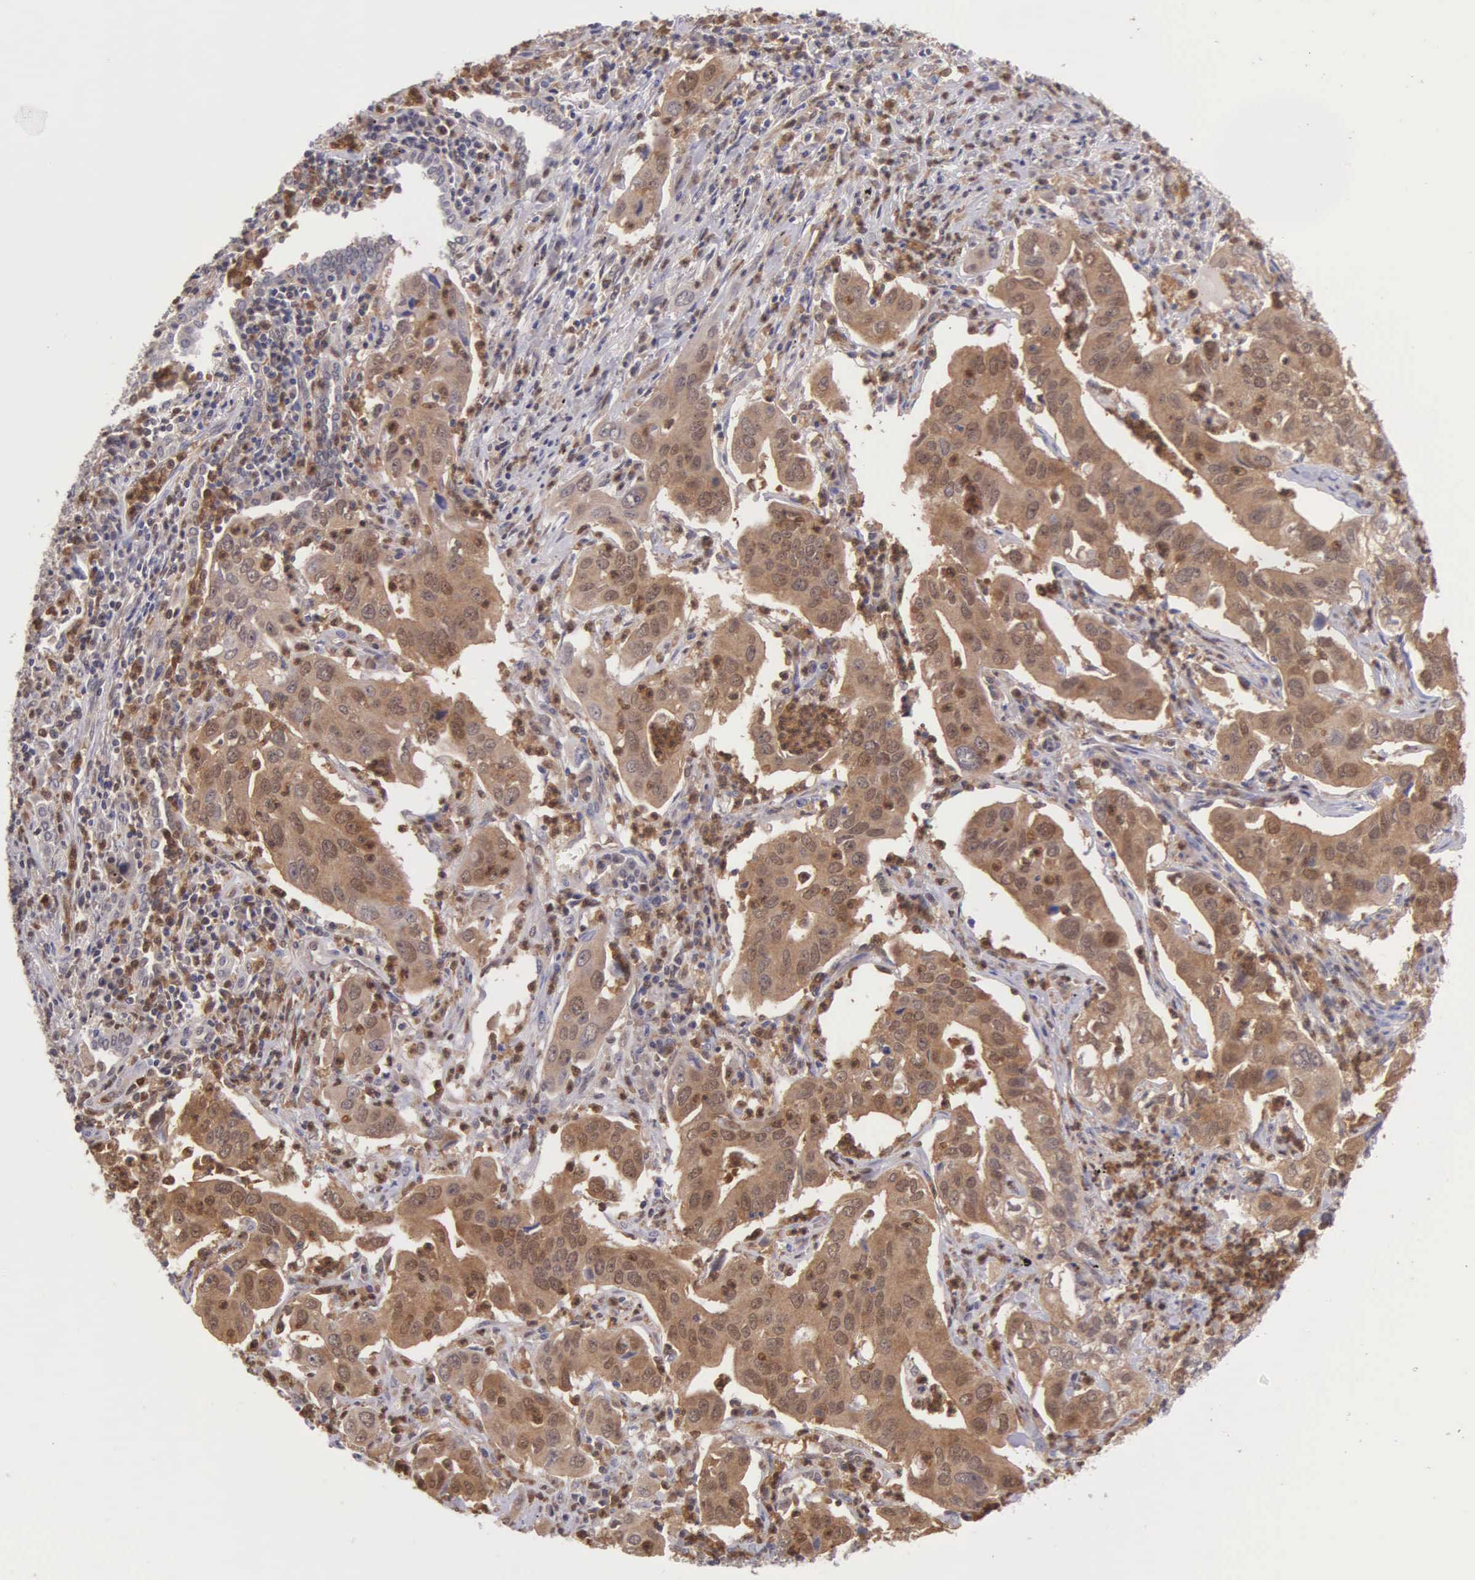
{"staining": {"intensity": "moderate", "quantity": ">75%", "location": "cytoplasmic/membranous"}, "tissue": "lung cancer", "cell_type": "Tumor cells", "image_type": "cancer", "snomed": [{"axis": "morphology", "description": "Adenocarcinoma, NOS"}, {"axis": "topography", "description": "Lung"}], "caption": "Human adenocarcinoma (lung) stained for a protein (brown) displays moderate cytoplasmic/membranous positive positivity in approximately >75% of tumor cells.", "gene": "BID", "patient": {"sex": "male", "age": 48}}